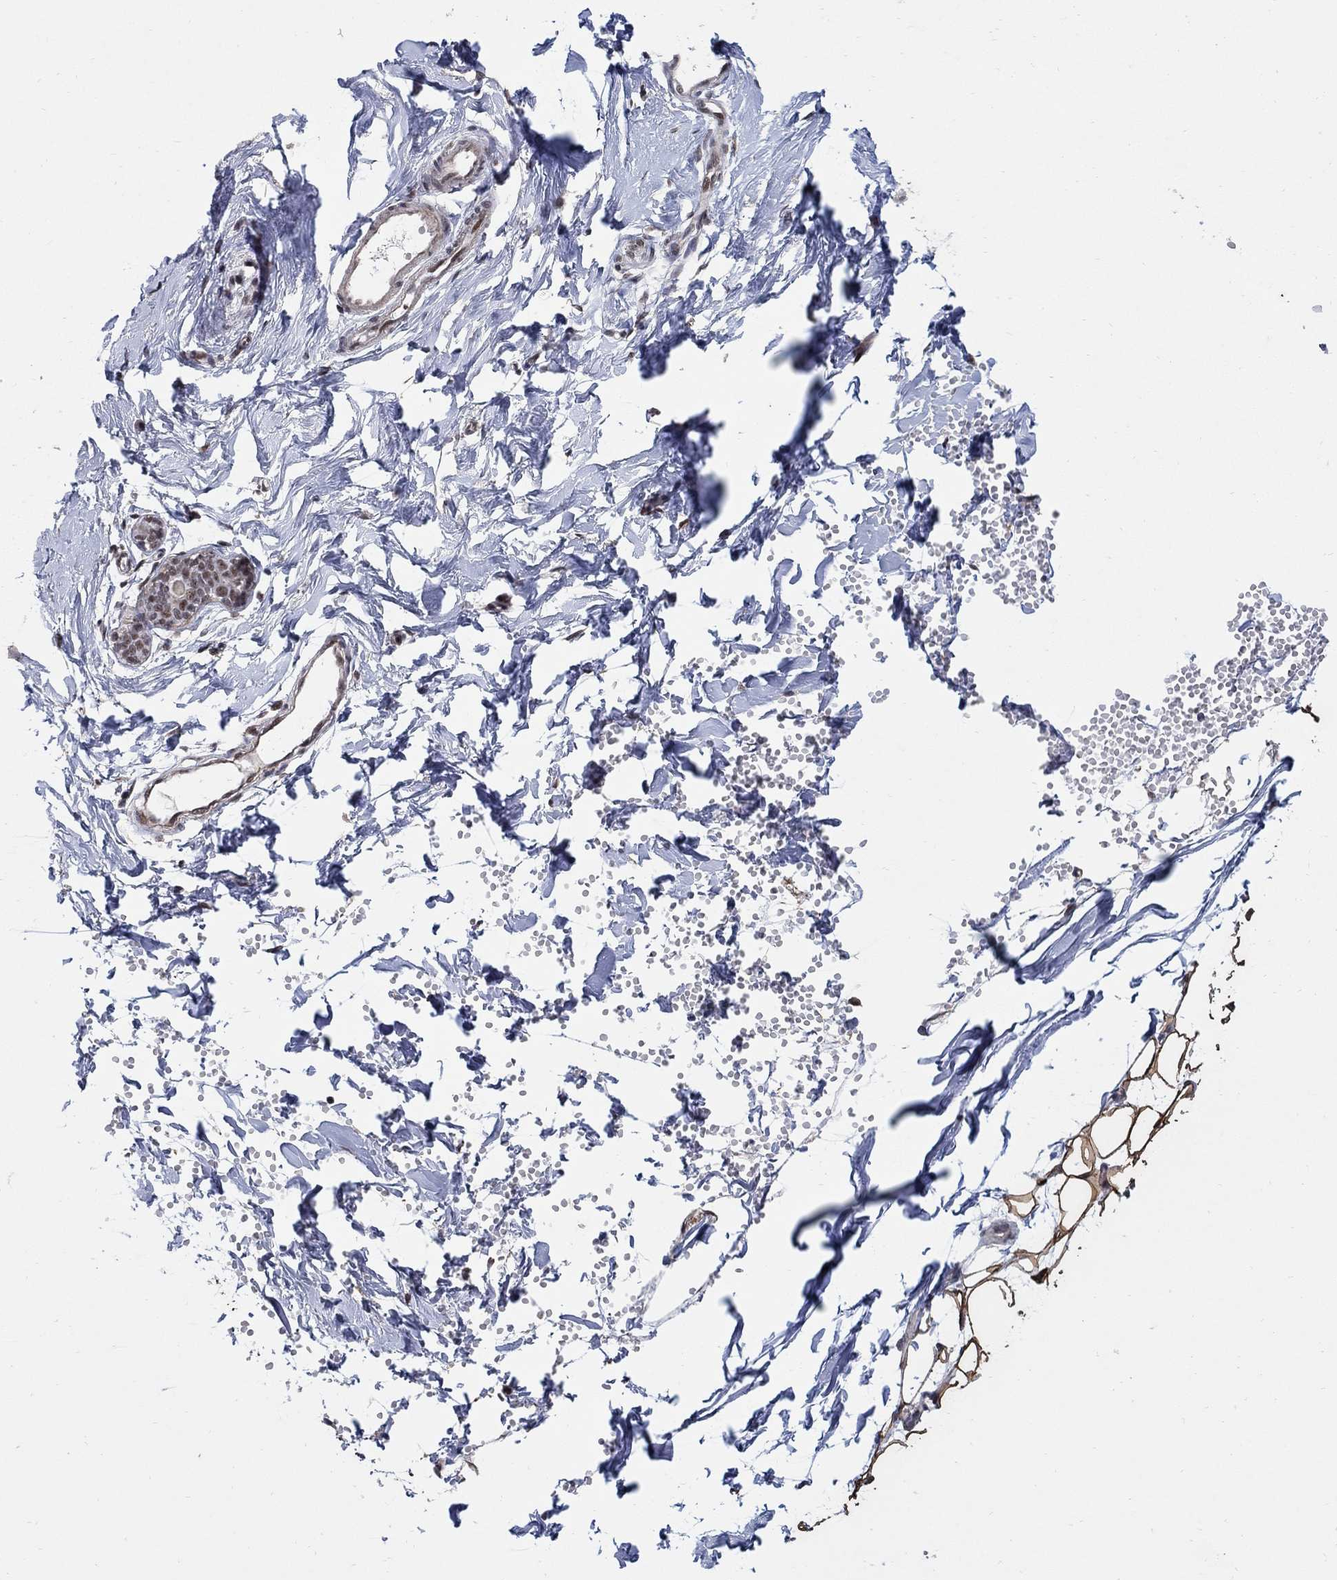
{"staining": {"intensity": "moderate", "quantity": ">75%", "location": "cytoplasmic/membranous"}, "tissue": "breast", "cell_type": "Adipocytes", "image_type": "normal", "snomed": [{"axis": "morphology", "description": "Normal tissue, NOS"}, {"axis": "topography", "description": "Breast"}], "caption": "Adipocytes exhibit medium levels of moderate cytoplasmic/membranous positivity in about >75% of cells in unremarkable breast.", "gene": "PNISR", "patient": {"sex": "female", "age": 37}}